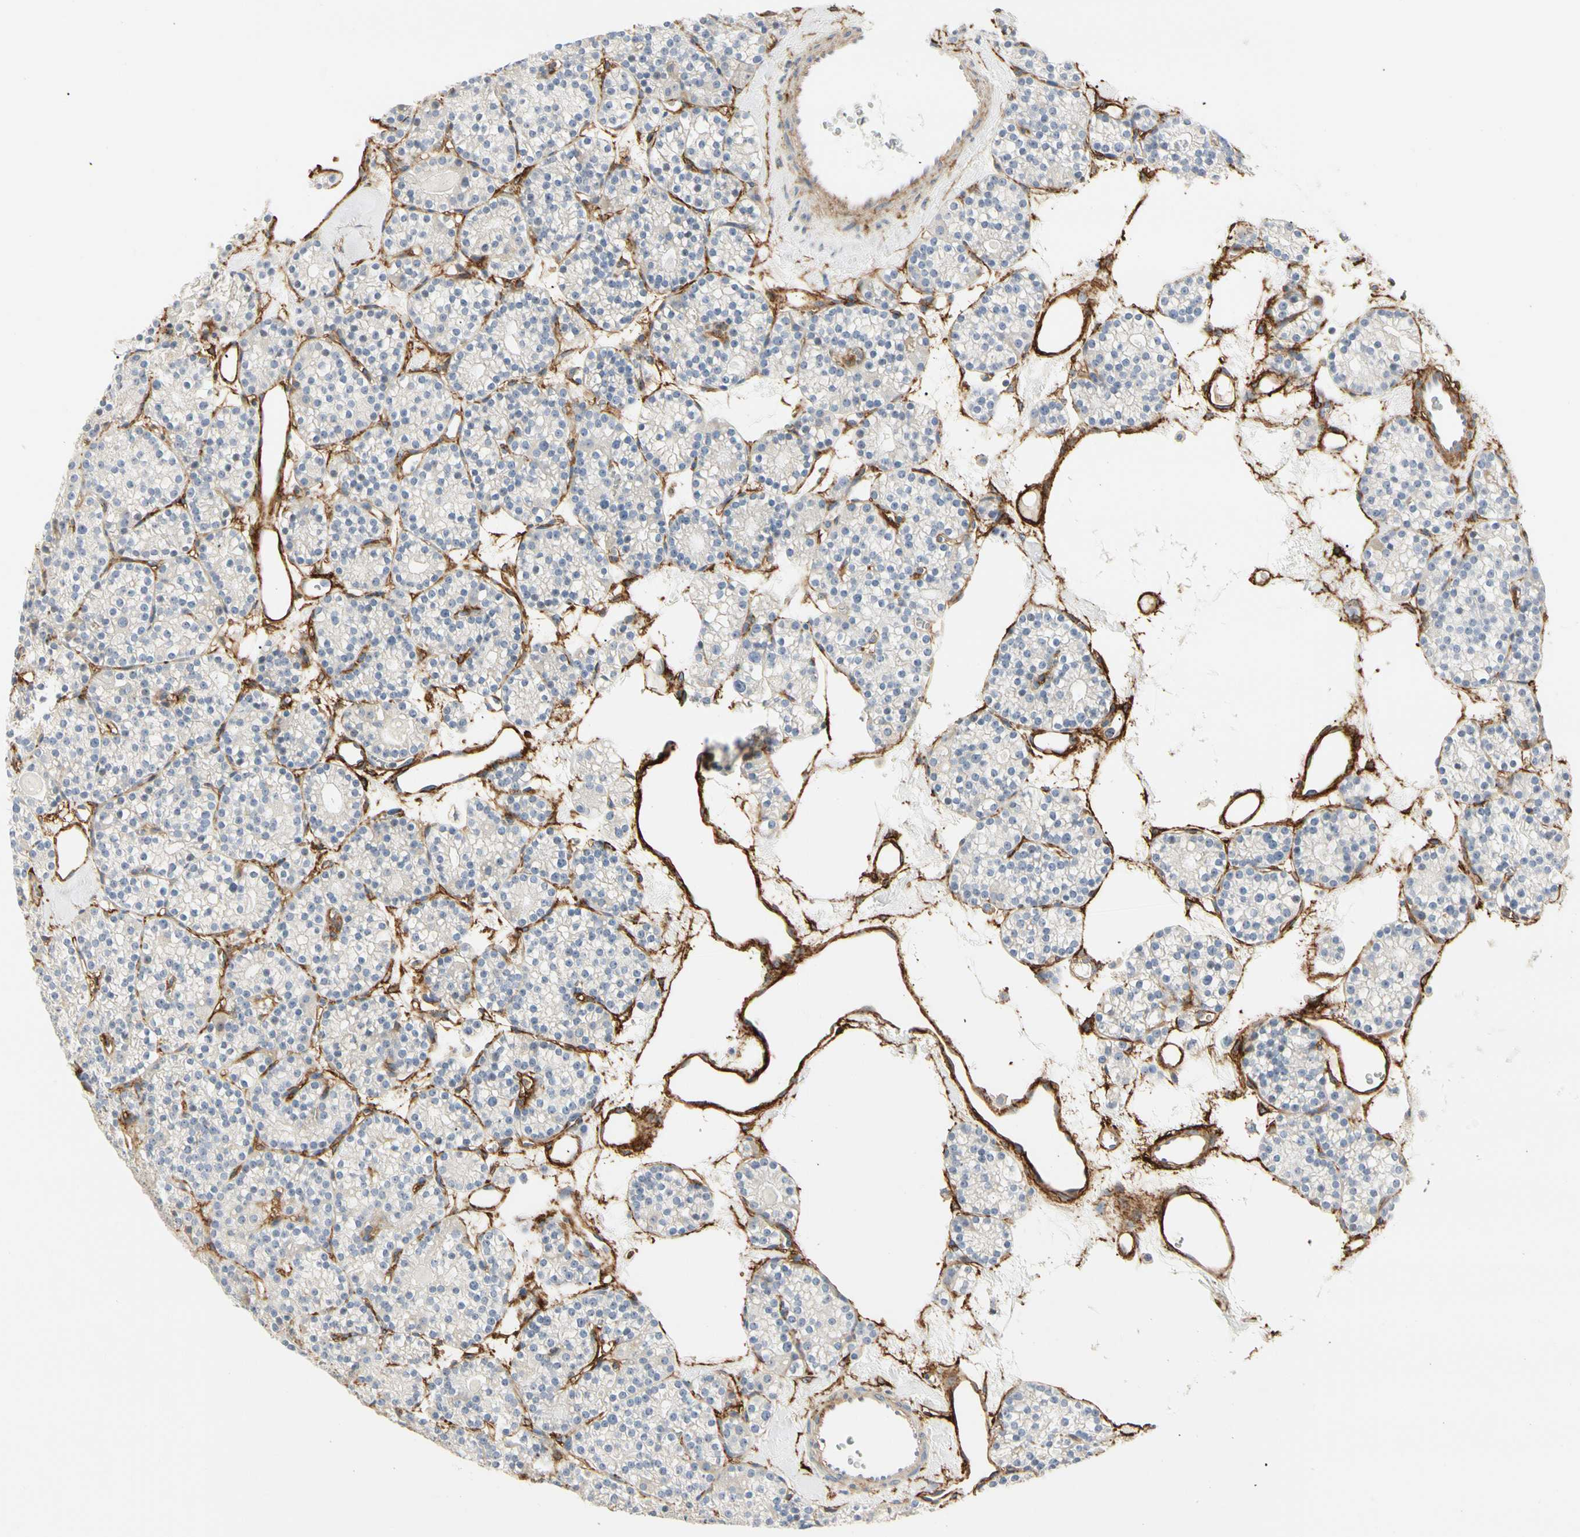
{"staining": {"intensity": "negative", "quantity": "none", "location": "none"}, "tissue": "parathyroid gland", "cell_type": "Glandular cells", "image_type": "normal", "snomed": [{"axis": "morphology", "description": "Normal tissue, NOS"}, {"axis": "topography", "description": "Parathyroid gland"}], "caption": "Parathyroid gland stained for a protein using immunohistochemistry (IHC) shows no positivity glandular cells.", "gene": "GGT5", "patient": {"sex": "female", "age": 64}}